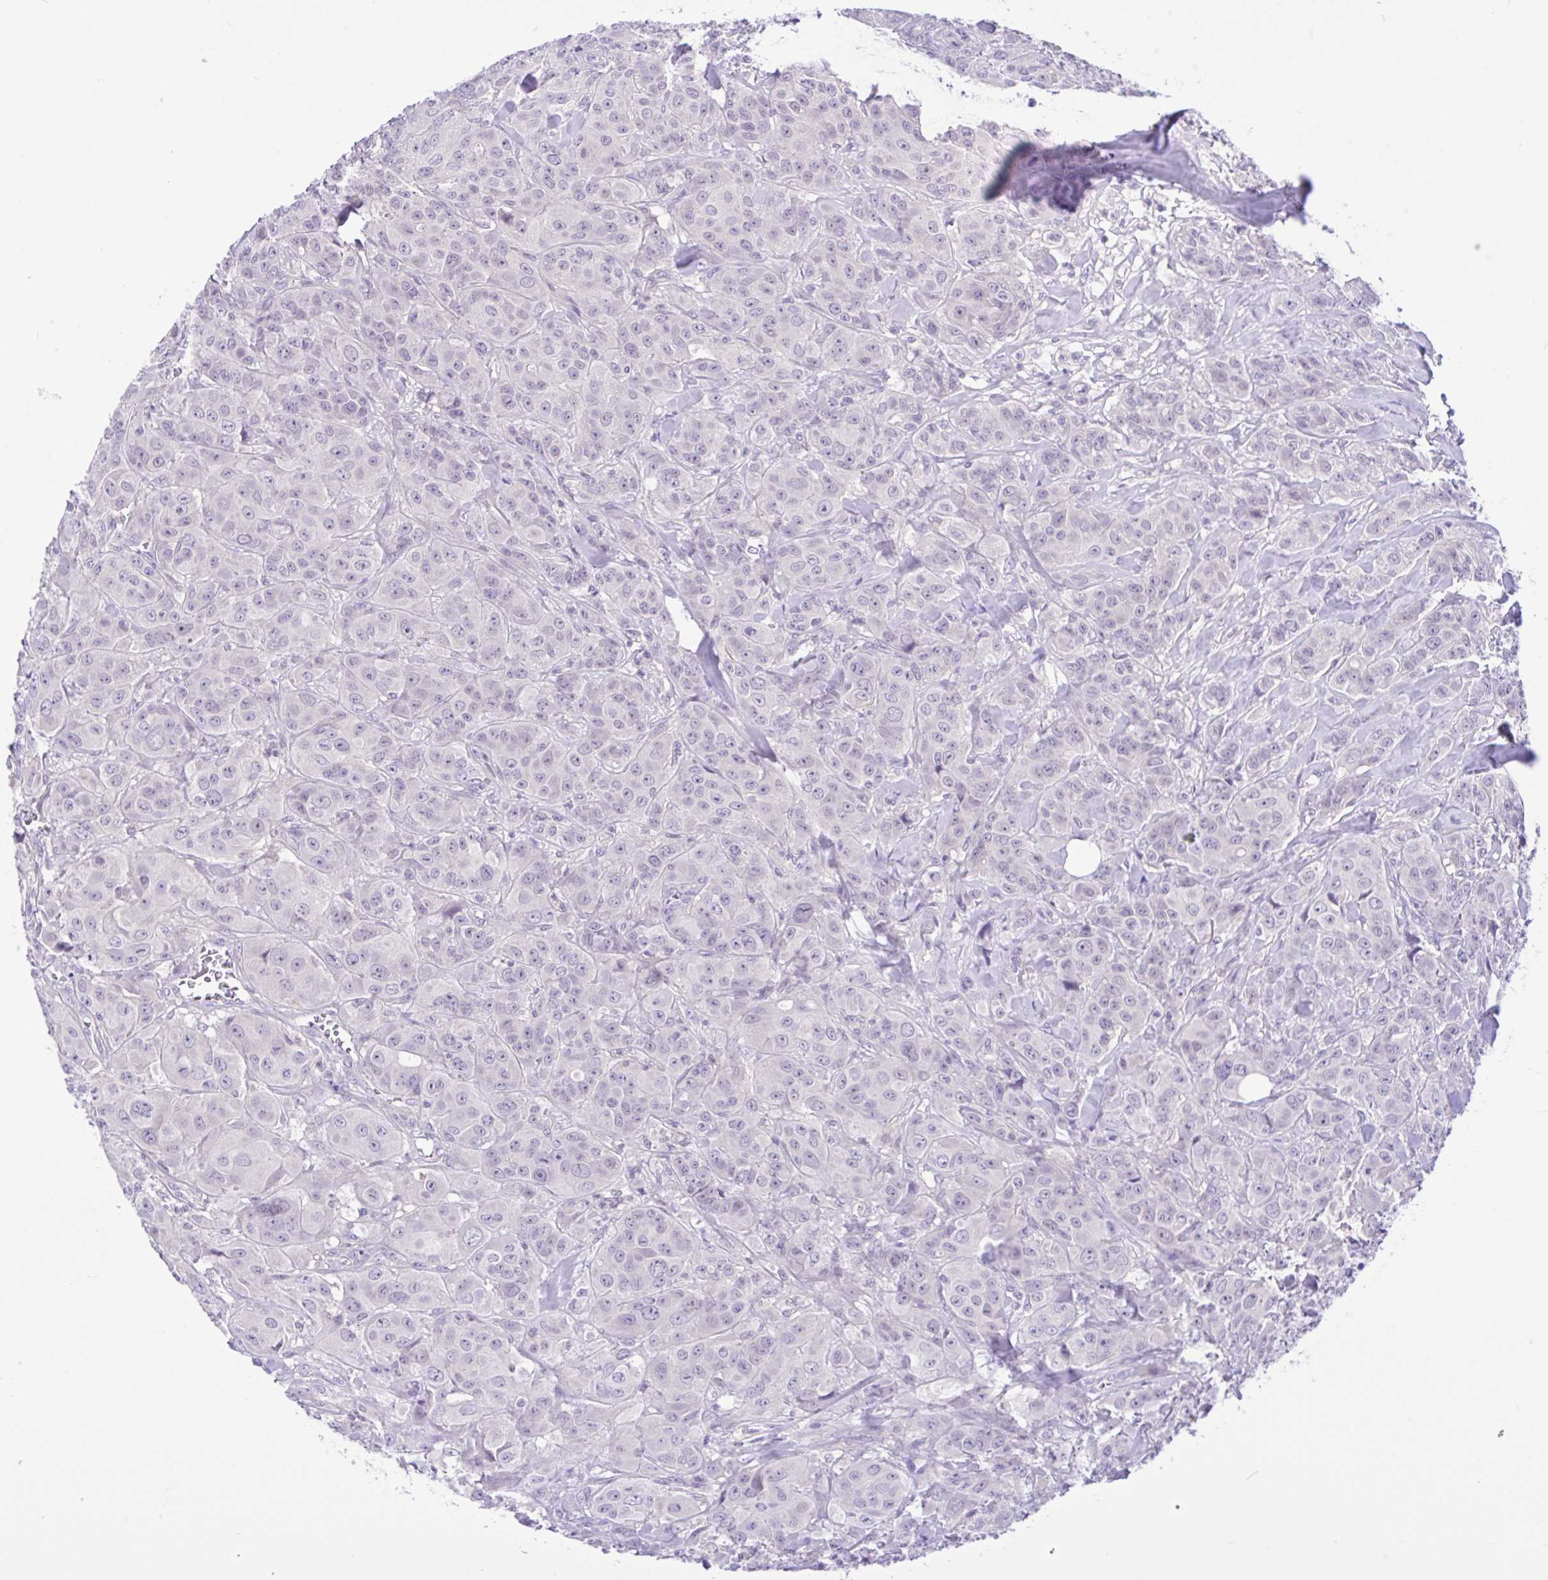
{"staining": {"intensity": "negative", "quantity": "none", "location": "none"}, "tissue": "breast cancer", "cell_type": "Tumor cells", "image_type": "cancer", "snomed": [{"axis": "morphology", "description": "Normal tissue, NOS"}, {"axis": "morphology", "description": "Duct carcinoma"}, {"axis": "topography", "description": "Breast"}], "caption": "Tumor cells are negative for brown protein staining in breast cancer.", "gene": "ANO4", "patient": {"sex": "female", "age": 43}}